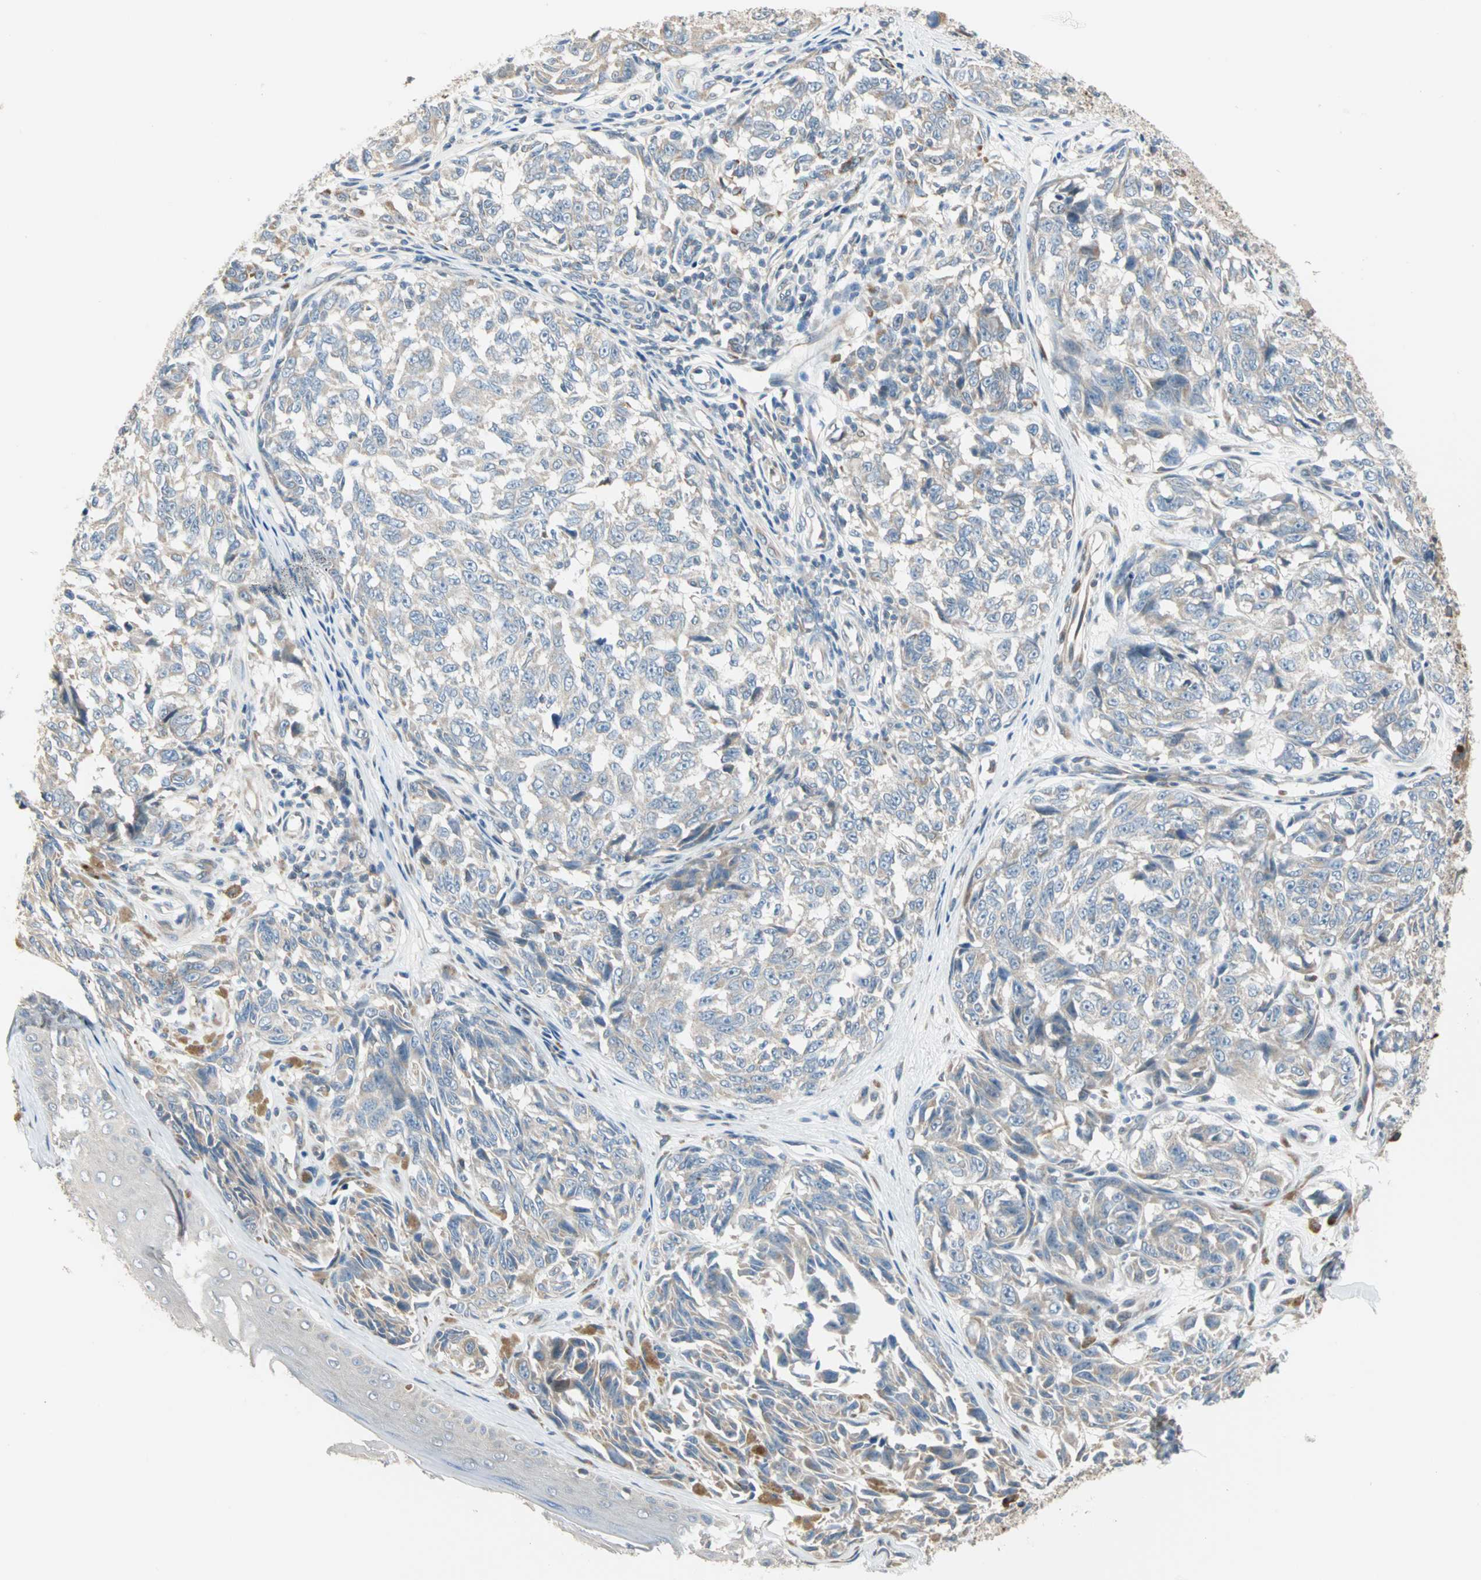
{"staining": {"intensity": "weak", "quantity": "25%-75%", "location": "cytoplasmic/membranous"}, "tissue": "melanoma", "cell_type": "Tumor cells", "image_type": "cancer", "snomed": [{"axis": "morphology", "description": "Malignant melanoma, NOS"}, {"axis": "topography", "description": "Skin"}], "caption": "Melanoma stained with immunohistochemistry (IHC) shows weak cytoplasmic/membranous positivity in about 25%-75% of tumor cells. Nuclei are stained in blue.", "gene": "SAR1A", "patient": {"sex": "female", "age": 64}}